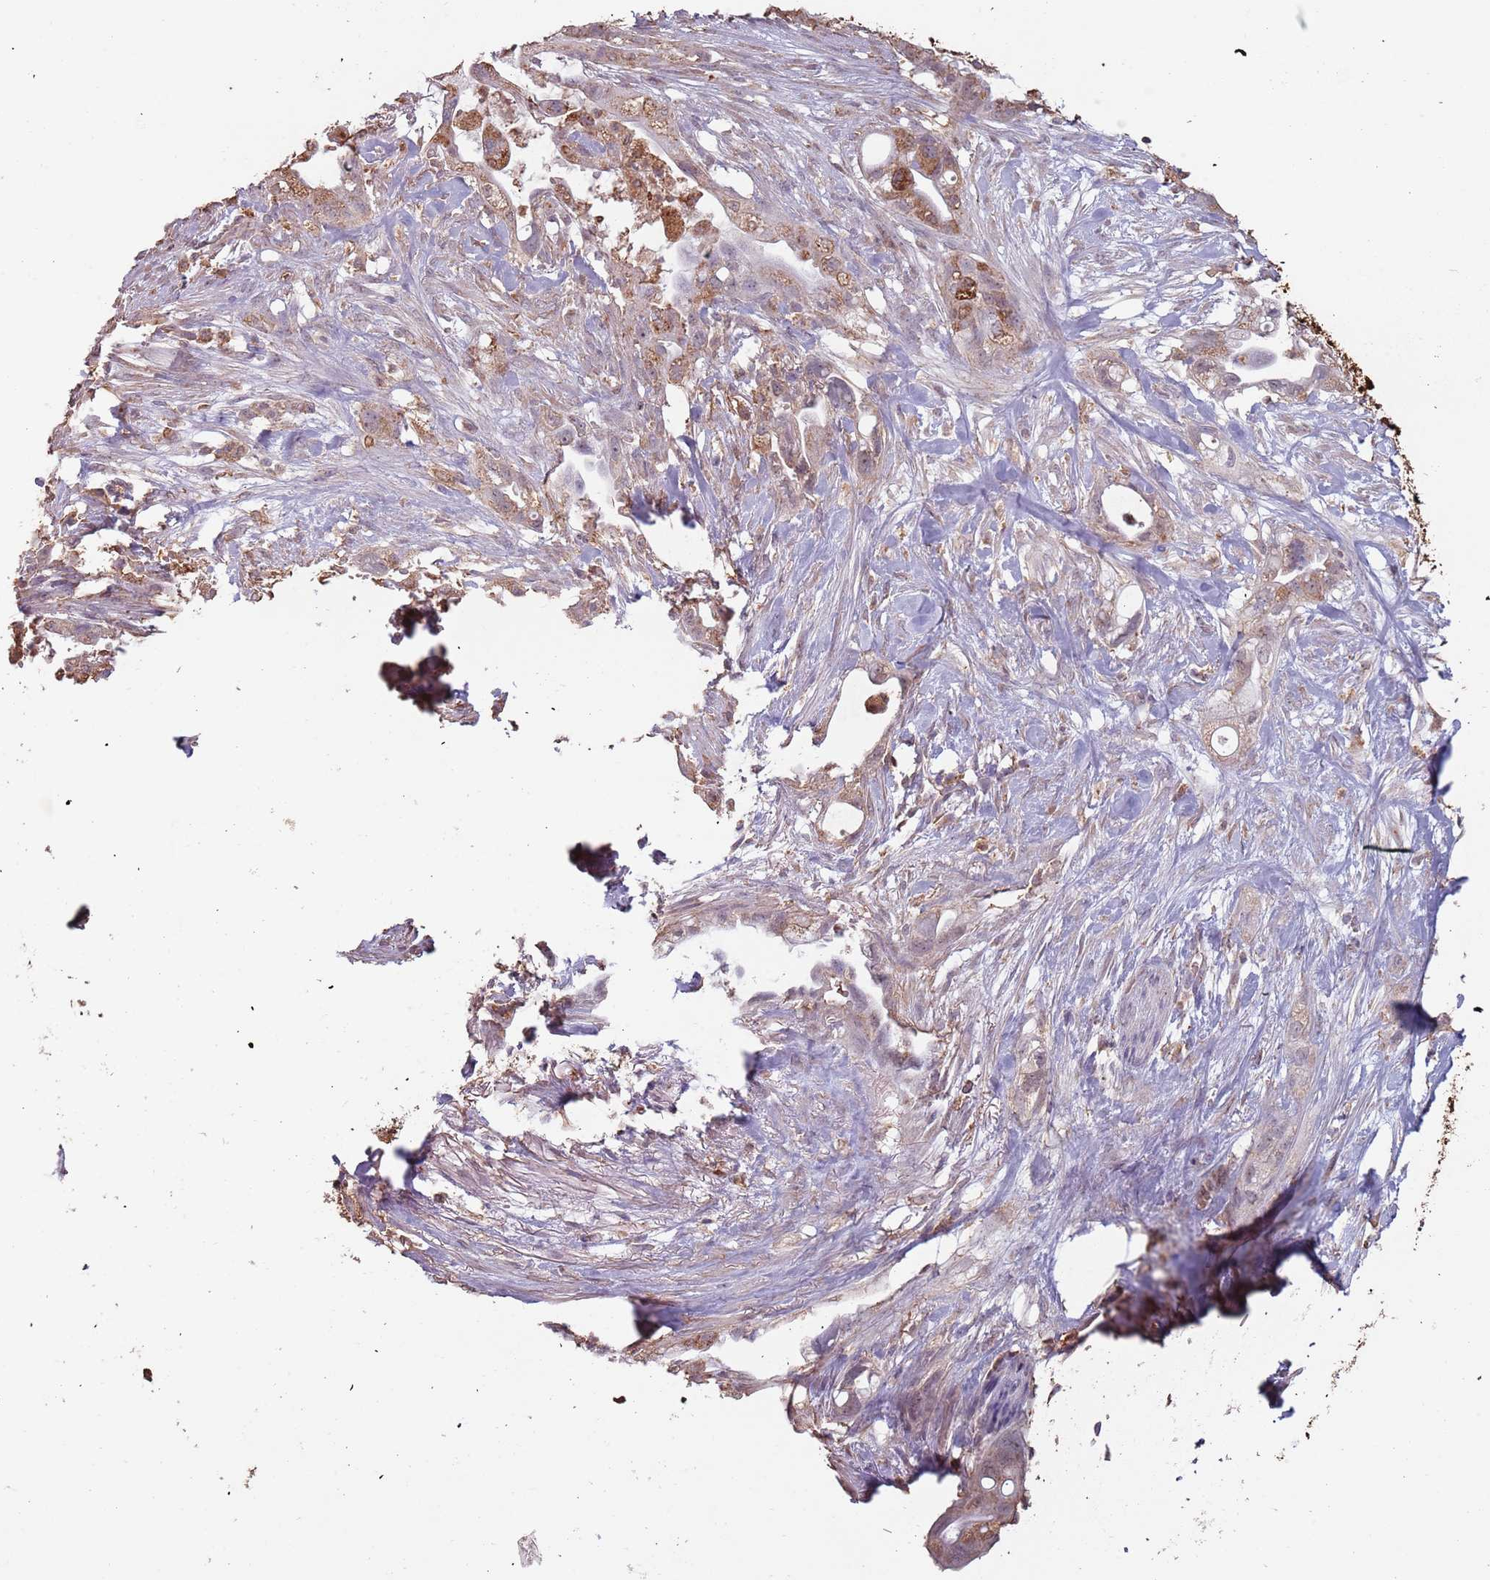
{"staining": {"intensity": "moderate", "quantity": "<25%", "location": "cytoplasmic/membranous"}, "tissue": "pancreatic cancer", "cell_type": "Tumor cells", "image_type": "cancer", "snomed": [{"axis": "morphology", "description": "Adenocarcinoma, NOS"}, {"axis": "topography", "description": "Pancreas"}], "caption": "Pancreatic adenocarcinoma stained with DAB IHC exhibits low levels of moderate cytoplasmic/membranous expression in approximately <25% of tumor cells. Nuclei are stained in blue.", "gene": "ATOSB", "patient": {"sex": "male", "age": 44}}